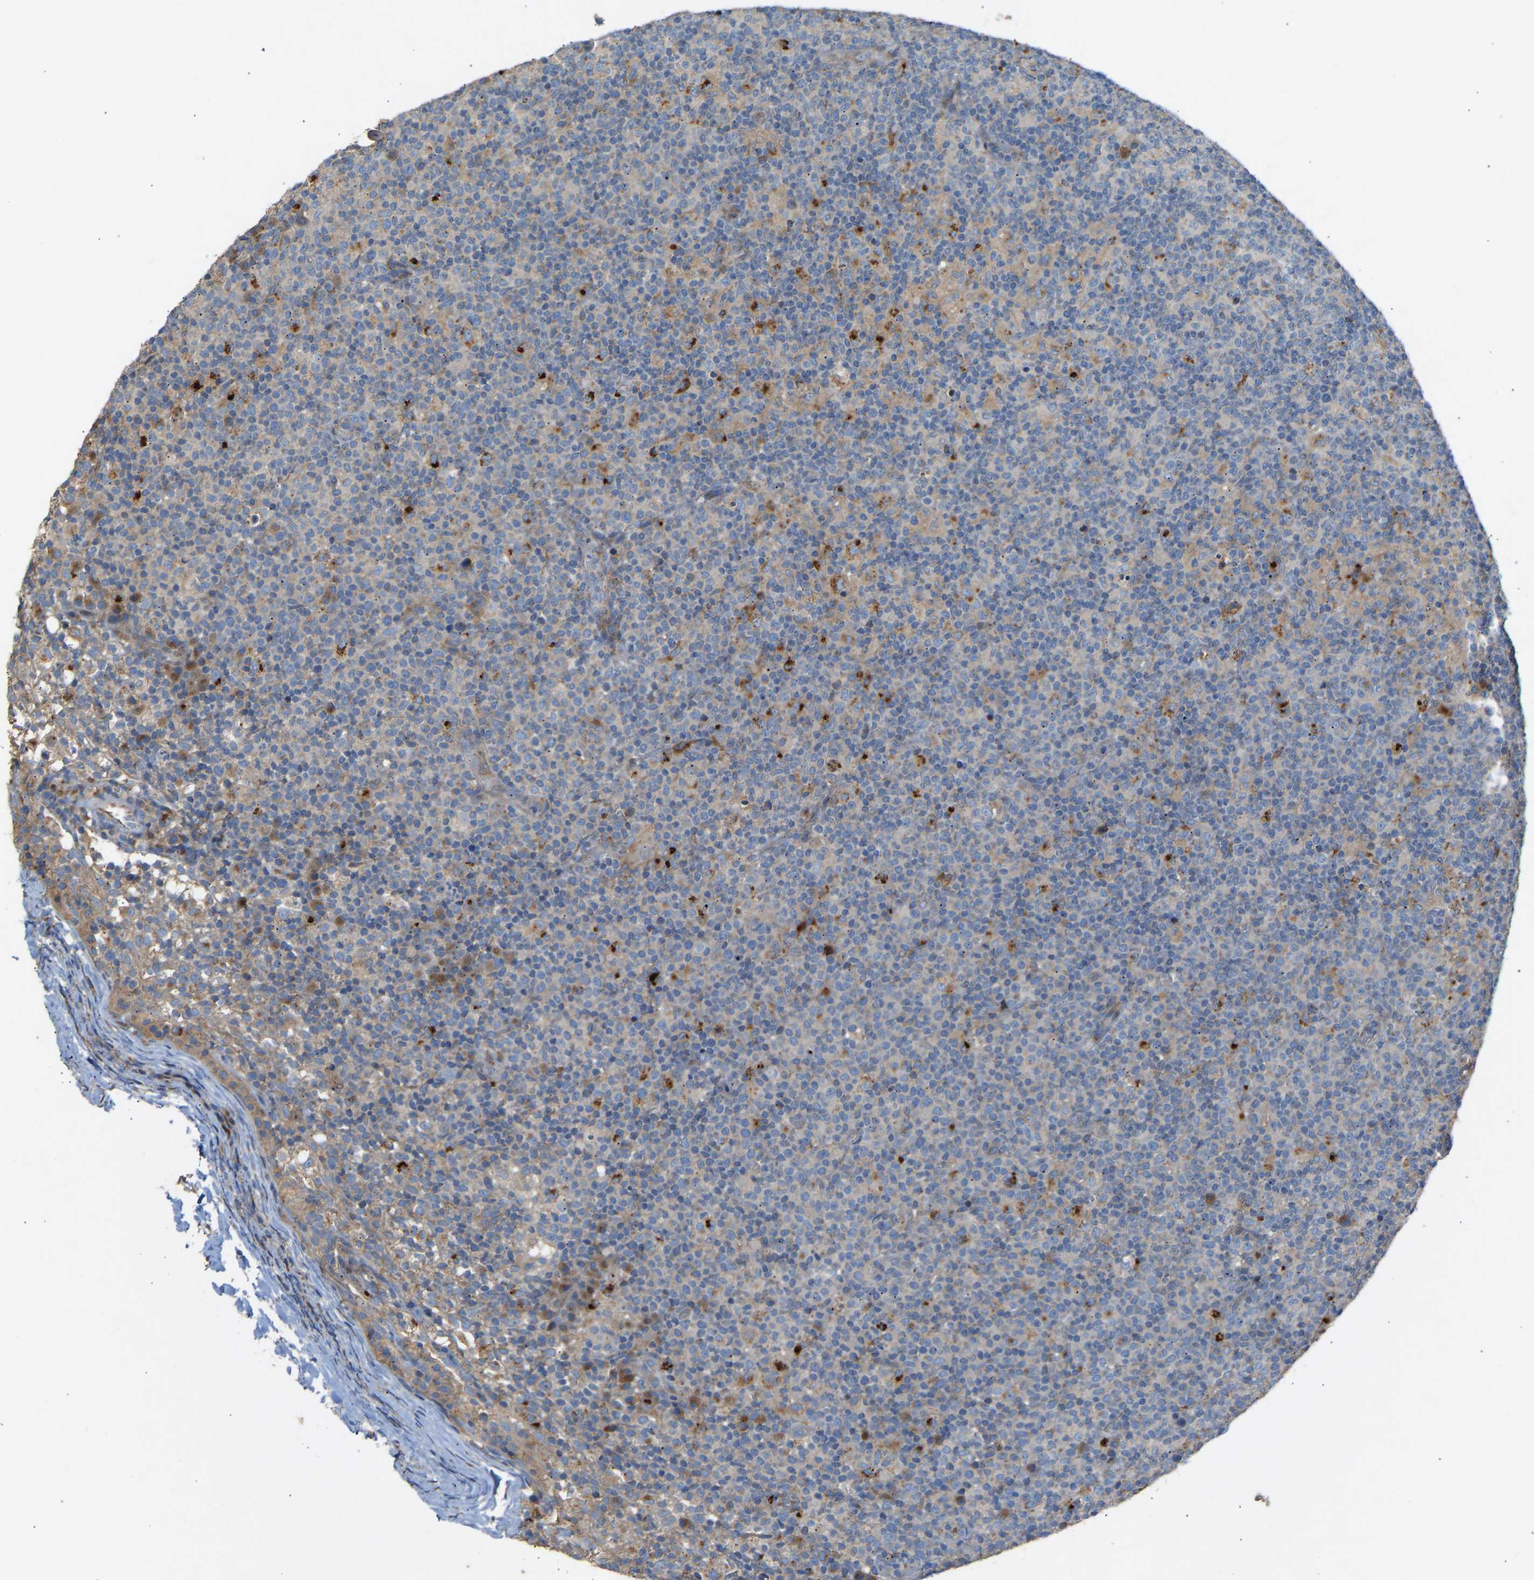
{"staining": {"intensity": "weak", "quantity": "<25%", "location": "cytoplasmic/membranous"}, "tissue": "lymph node", "cell_type": "Germinal center cells", "image_type": "normal", "snomed": [{"axis": "morphology", "description": "Normal tissue, NOS"}, {"axis": "morphology", "description": "Inflammation, NOS"}, {"axis": "topography", "description": "Lymph node"}], "caption": "High magnification brightfield microscopy of normal lymph node stained with DAB (3,3'-diaminobenzidine) (brown) and counterstained with hematoxylin (blue): germinal center cells show no significant expression.", "gene": "RGP1", "patient": {"sex": "male", "age": 55}}